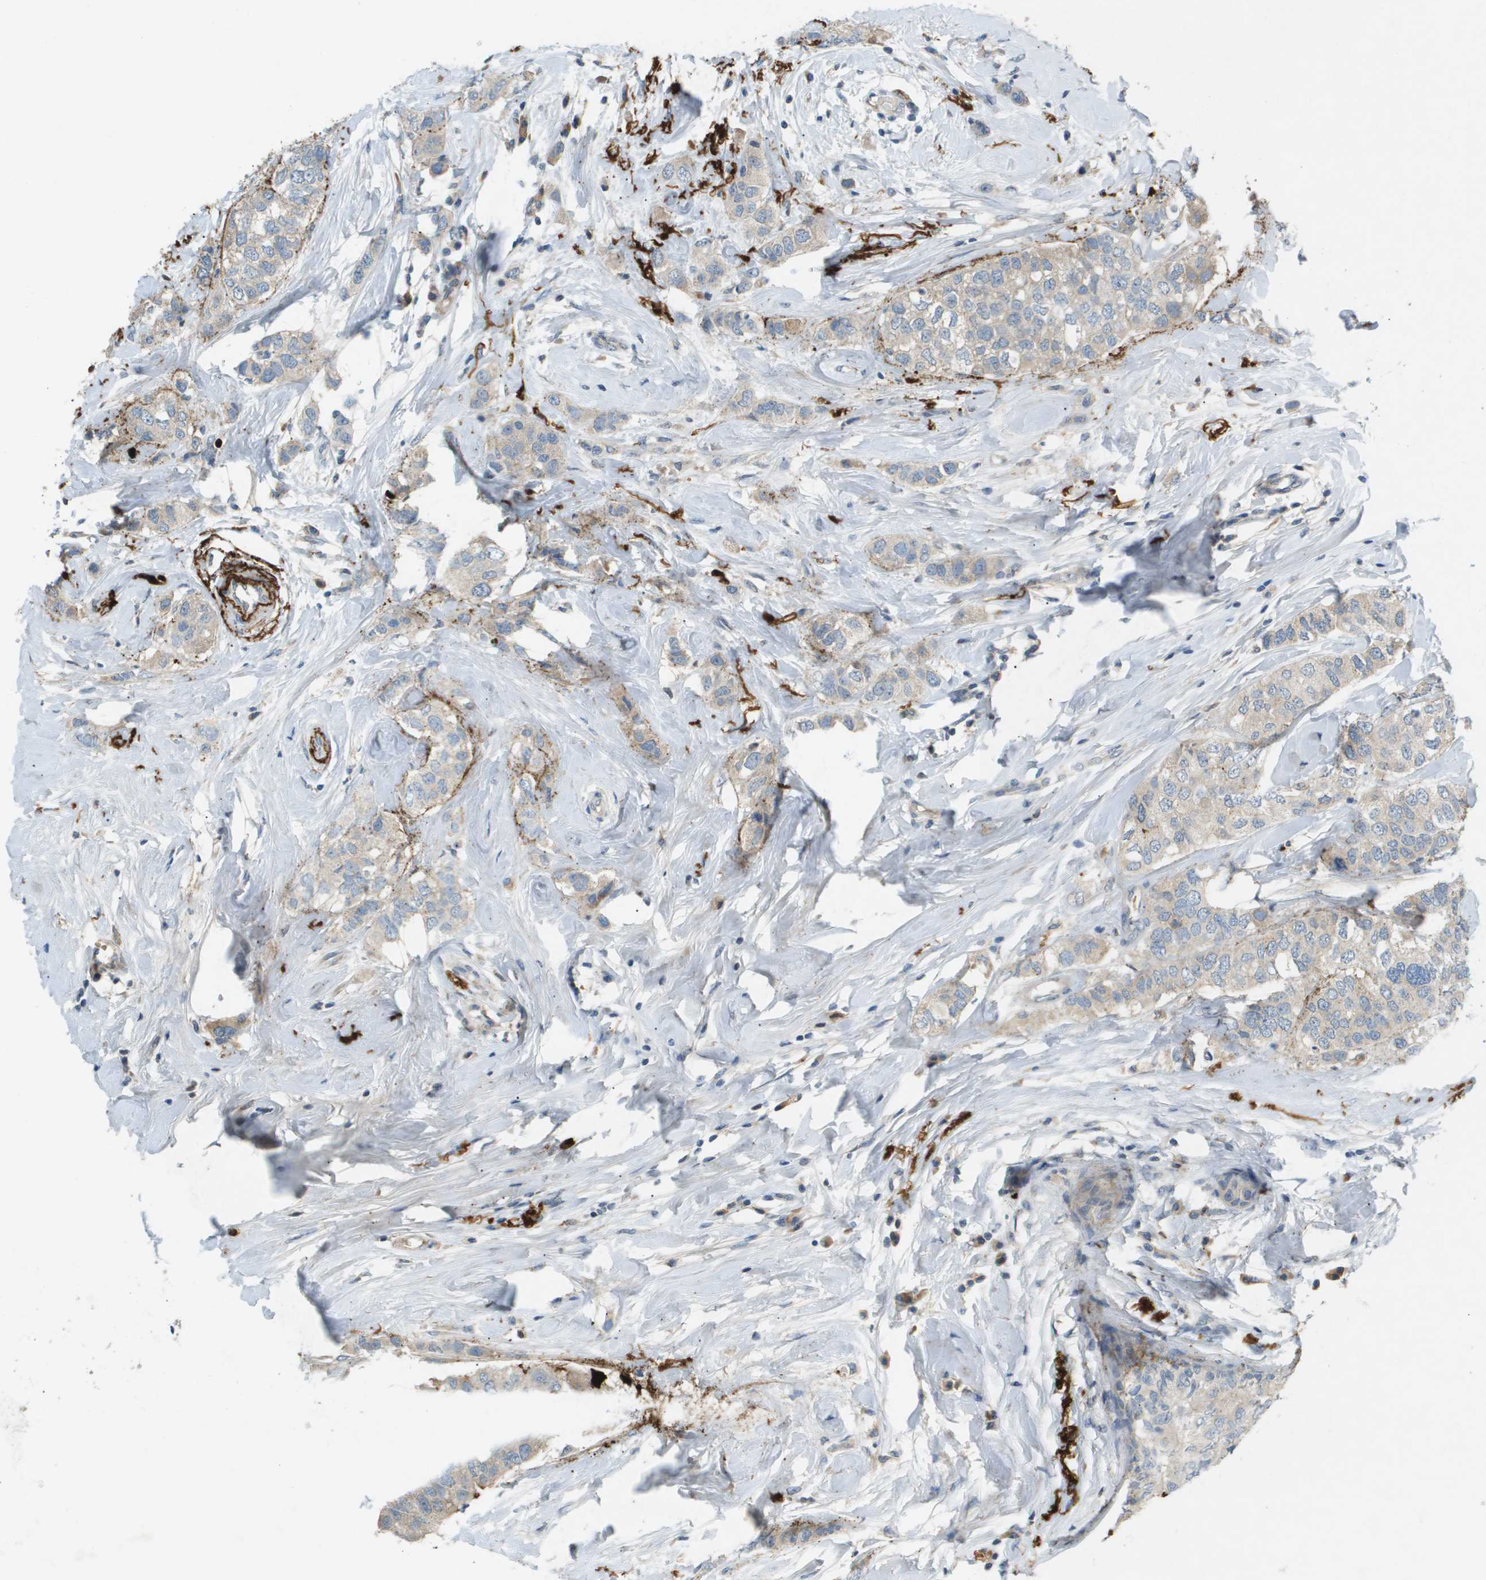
{"staining": {"intensity": "weak", "quantity": "<25%", "location": "cytoplasmic/membranous"}, "tissue": "breast cancer", "cell_type": "Tumor cells", "image_type": "cancer", "snomed": [{"axis": "morphology", "description": "Duct carcinoma"}, {"axis": "topography", "description": "Breast"}], "caption": "Immunohistochemical staining of human breast cancer reveals no significant positivity in tumor cells. Nuclei are stained in blue.", "gene": "VTN", "patient": {"sex": "female", "age": 50}}